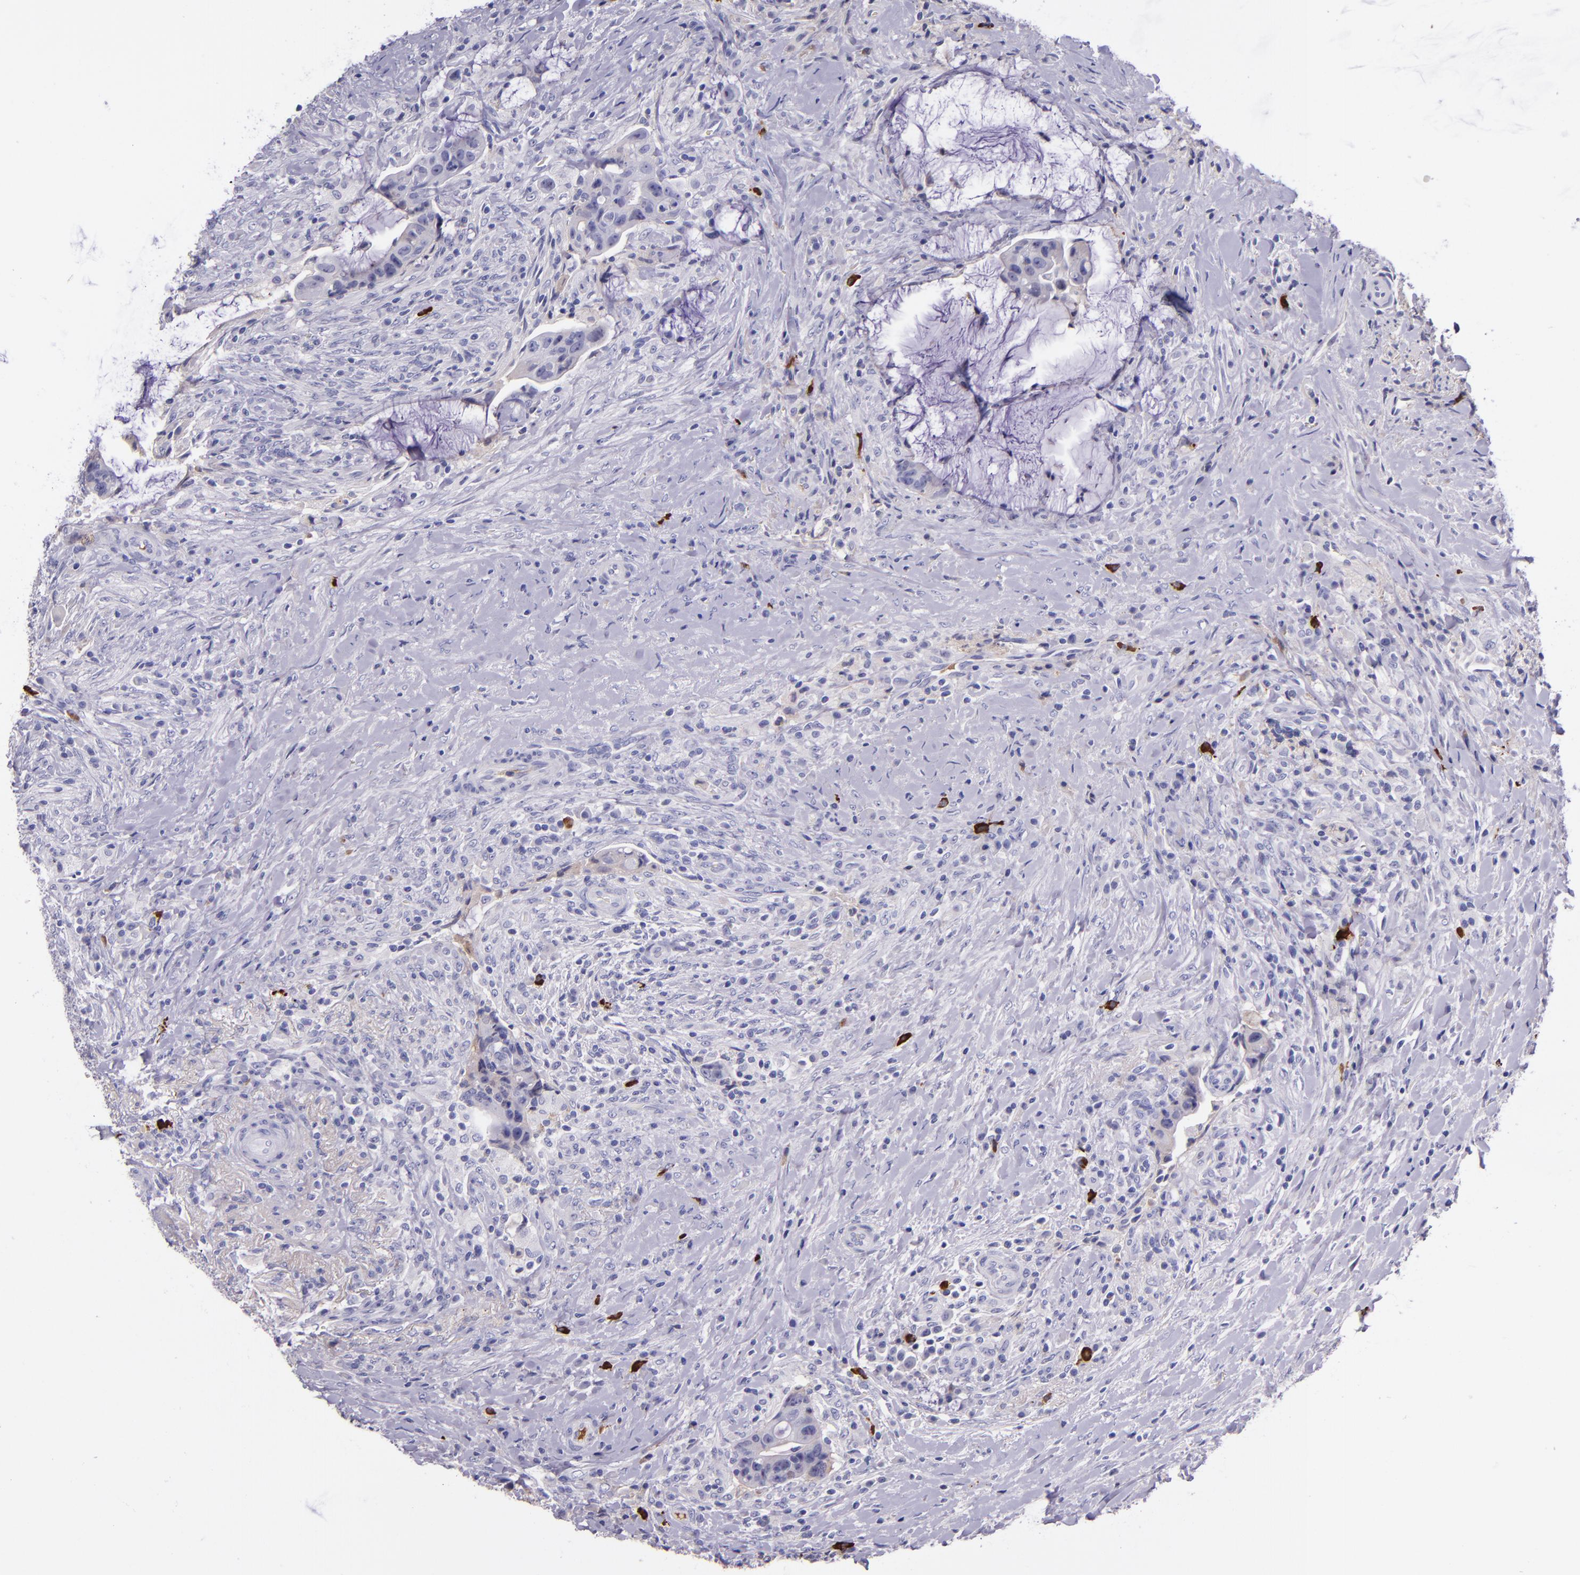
{"staining": {"intensity": "negative", "quantity": "none", "location": "none"}, "tissue": "colorectal cancer", "cell_type": "Tumor cells", "image_type": "cancer", "snomed": [{"axis": "morphology", "description": "Adenocarcinoma, NOS"}, {"axis": "topography", "description": "Rectum"}], "caption": "Colorectal cancer was stained to show a protein in brown. There is no significant expression in tumor cells. The staining was performed using DAB to visualize the protein expression in brown, while the nuclei were stained in blue with hematoxylin (Magnification: 20x).", "gene": "KNG1", "patient": {"sex": "female", "age": 71}}